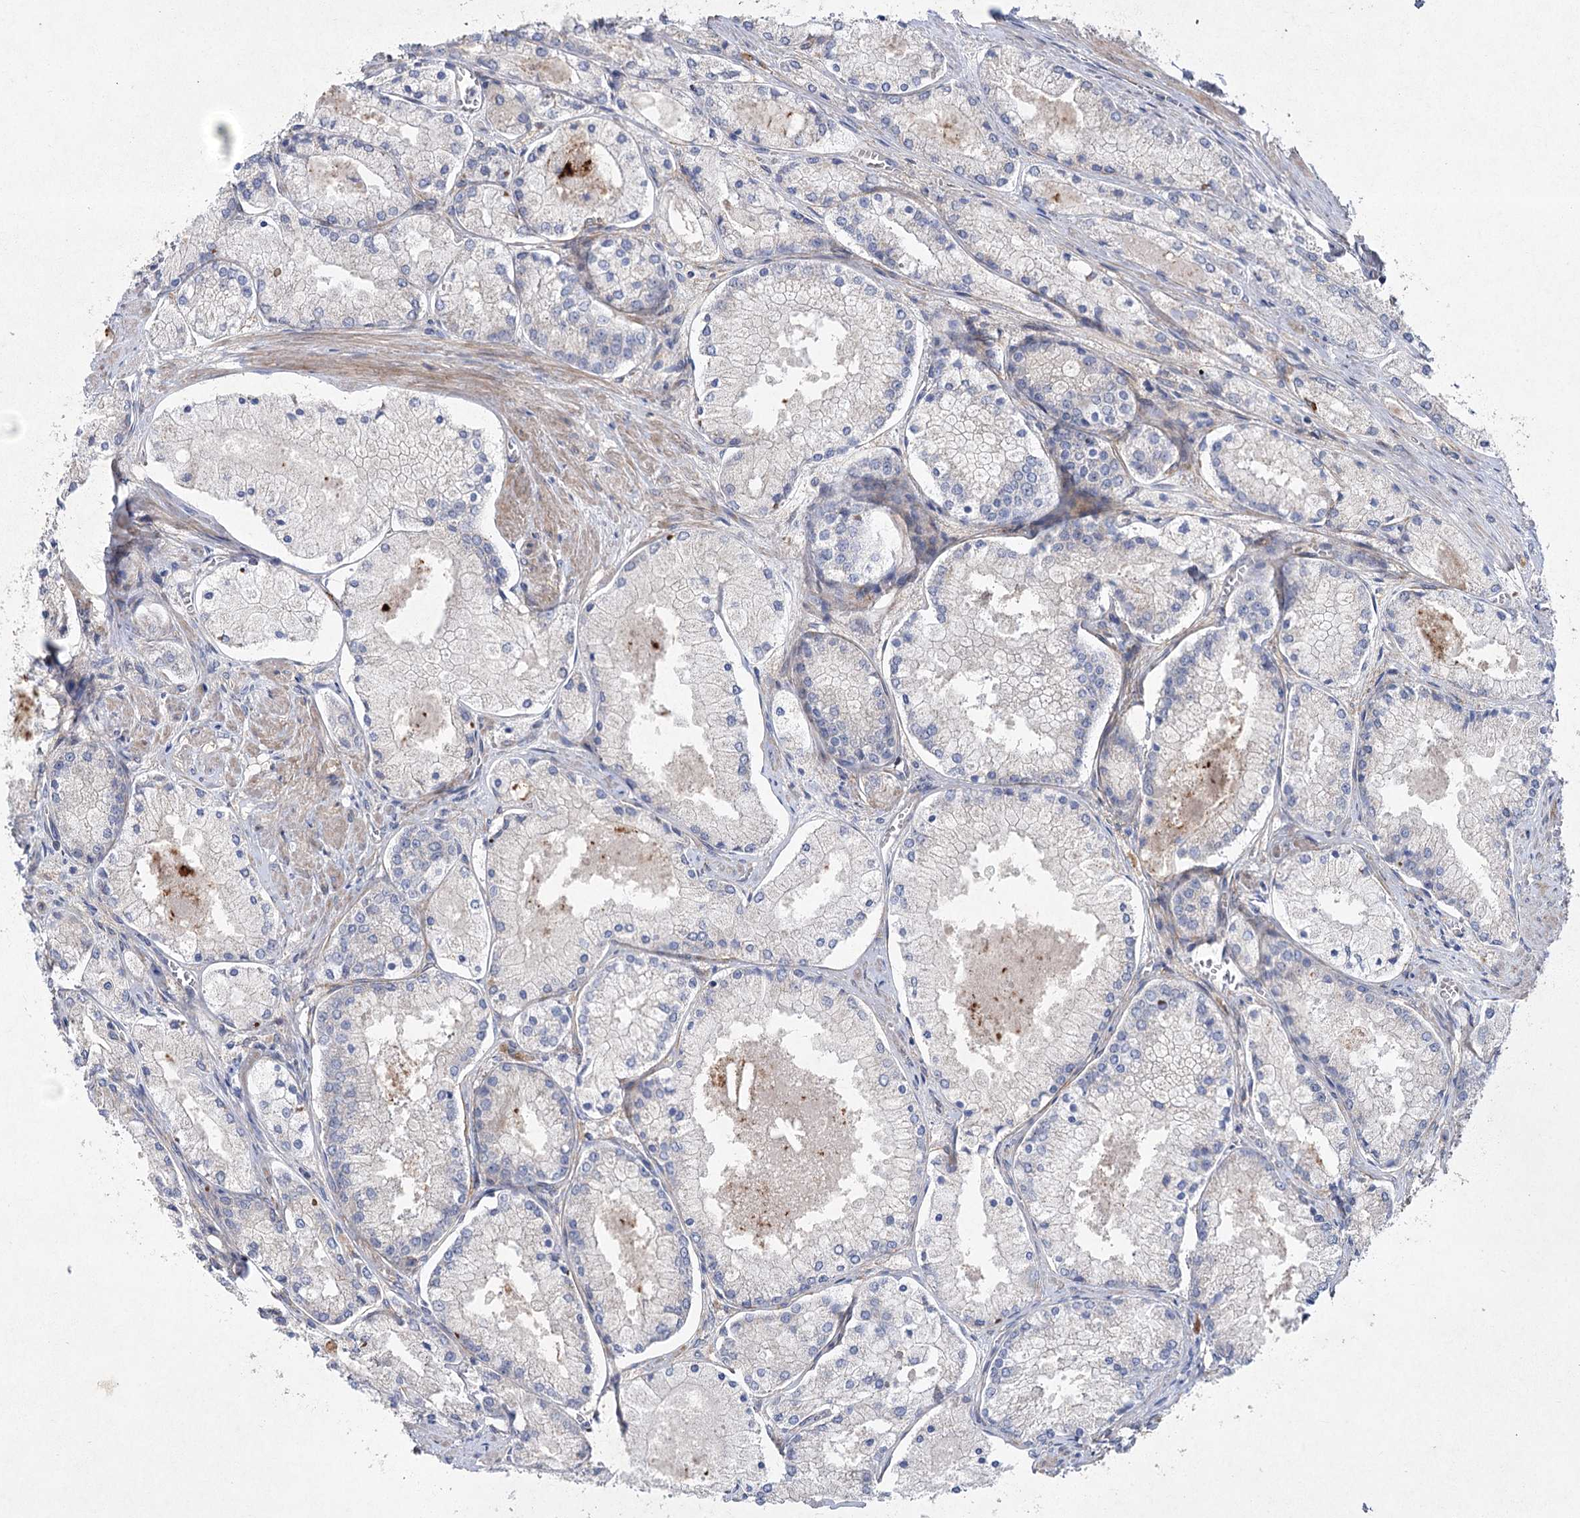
{"staining": {"intensity": "negative", "quantity": "none", "location": "none"}, "tissue": "prostate cancer", "cell_type": "Tumor cells", "image_type": "cancer", "snomed": [{"axis": "morphology", "description": "Adenocarcinoma, Low grade"}, {"axis": "topography", "description": "Prostate"}], "caption": "Micrograph shows no significant protein staining in tumor cells of low-grade adenocarcinoma (prostate).", "gene": "SH3BP5L", "patient": {"sex": "male", "age": 74}}